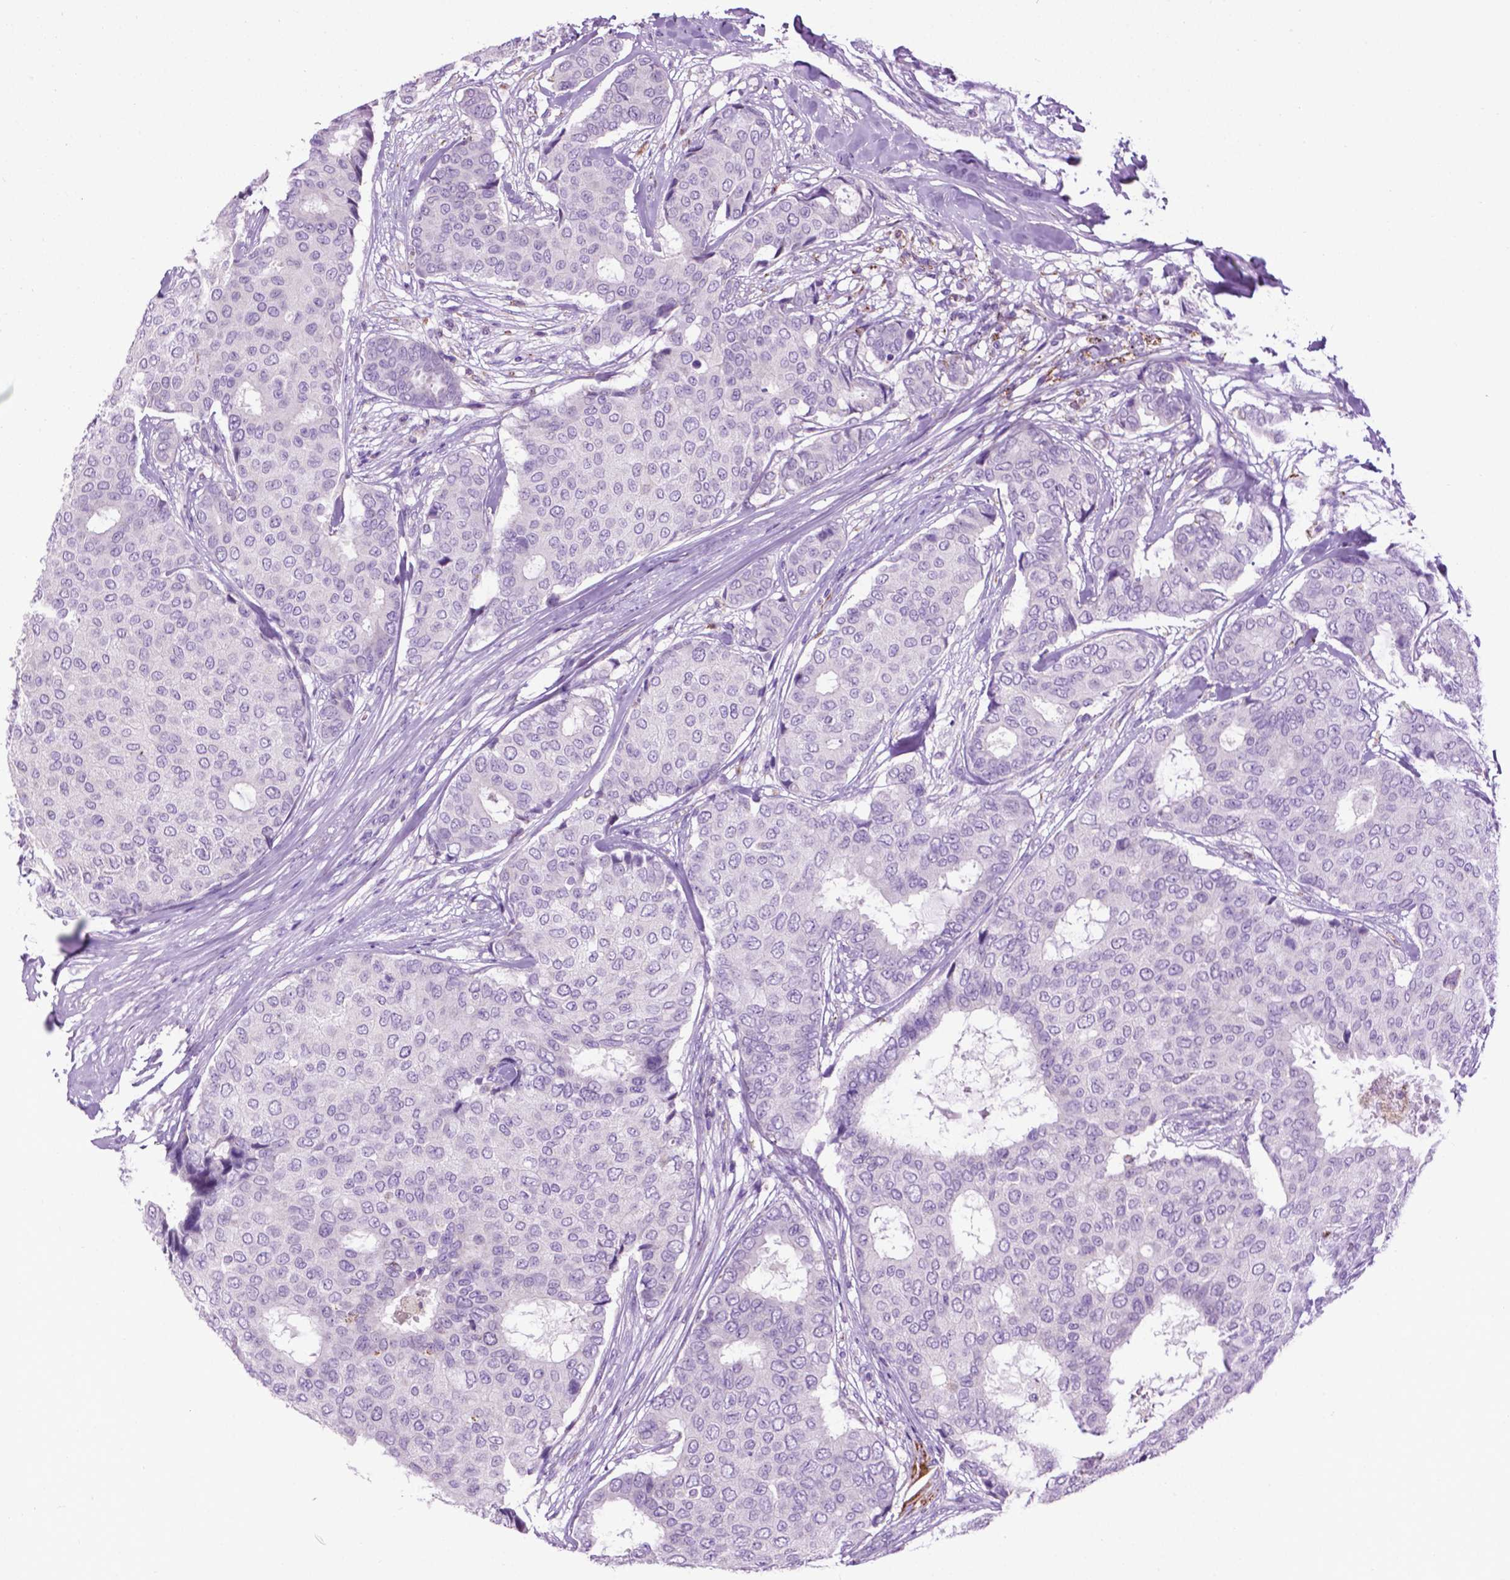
{"staining": {"intensity": "negative", "quantity": "none", "location": "none"}, "tissue": "breast cancer", "cell_type": "Tumor cells", "image_type": "cancer", "snomed": [{"axis": "morphology", "description": "Duct carcinoma"}, {"axis": "topography", "description": "Breast"}], "caption": "DAB immunohistochemical staining of invasive ductal carcinoma (breast) shows no significant positivity in tumor cells.", "gene": "TMEM132E", "patient": {"sex": "female", "age": 75}}